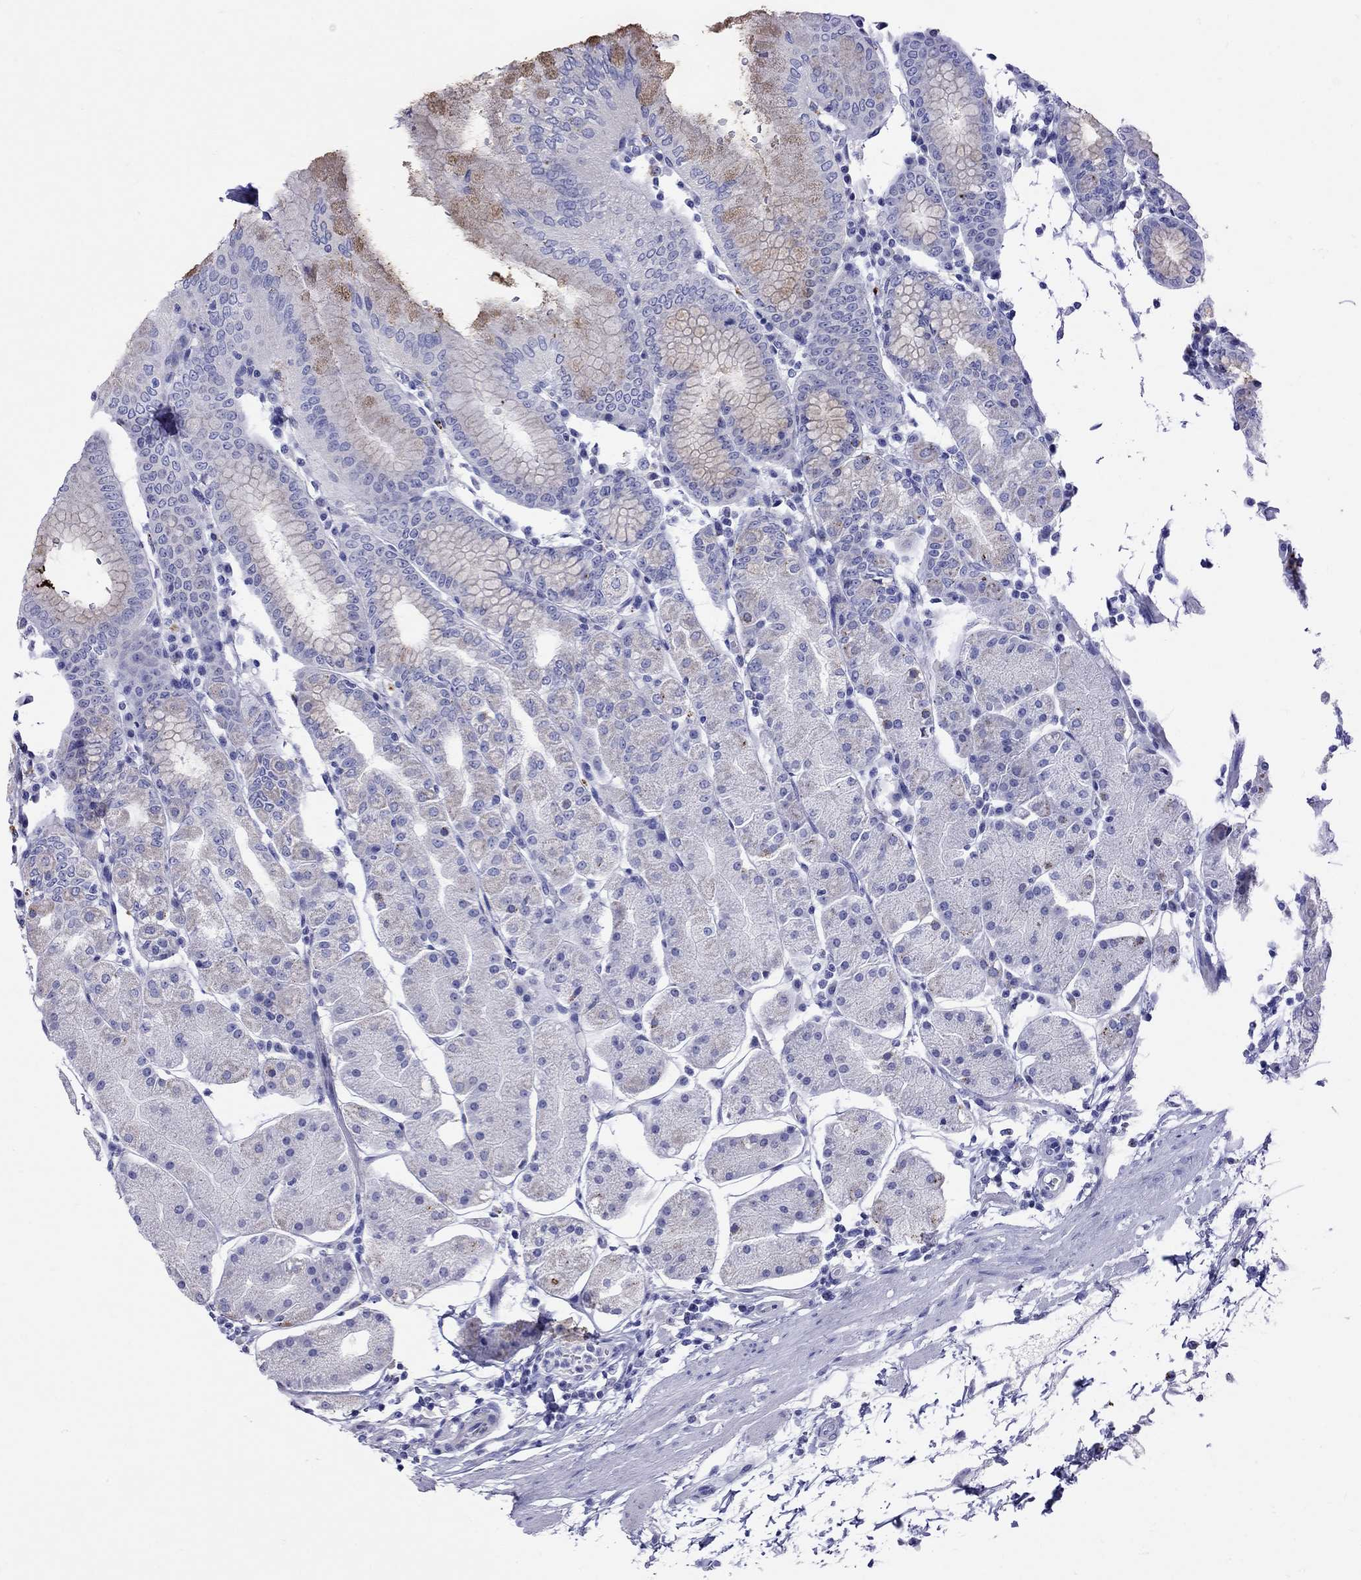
{"staining": {"intensity": "weak", "quantity": "<25%", "location": "cytoplasmic/membranous"}, "tissue": "stomach", "cell_type": "Glandular cells", "image_type": "normal", "snomed": [{"axis": "morphology", "description": "Normal tissue, NOS"}, {"axis": "topography", "description": "Stomach"}], "caption": "A histopathology image of human stomach is negative for staining in glandular cells. Brightfield microscopy of immunohistochemistry (IHC) stained with DAB (brown) and hematoxylin (blue), captured at high magnification.", "gene": "CLPSL2", "patient": {"sex": "male", "age": 54}}